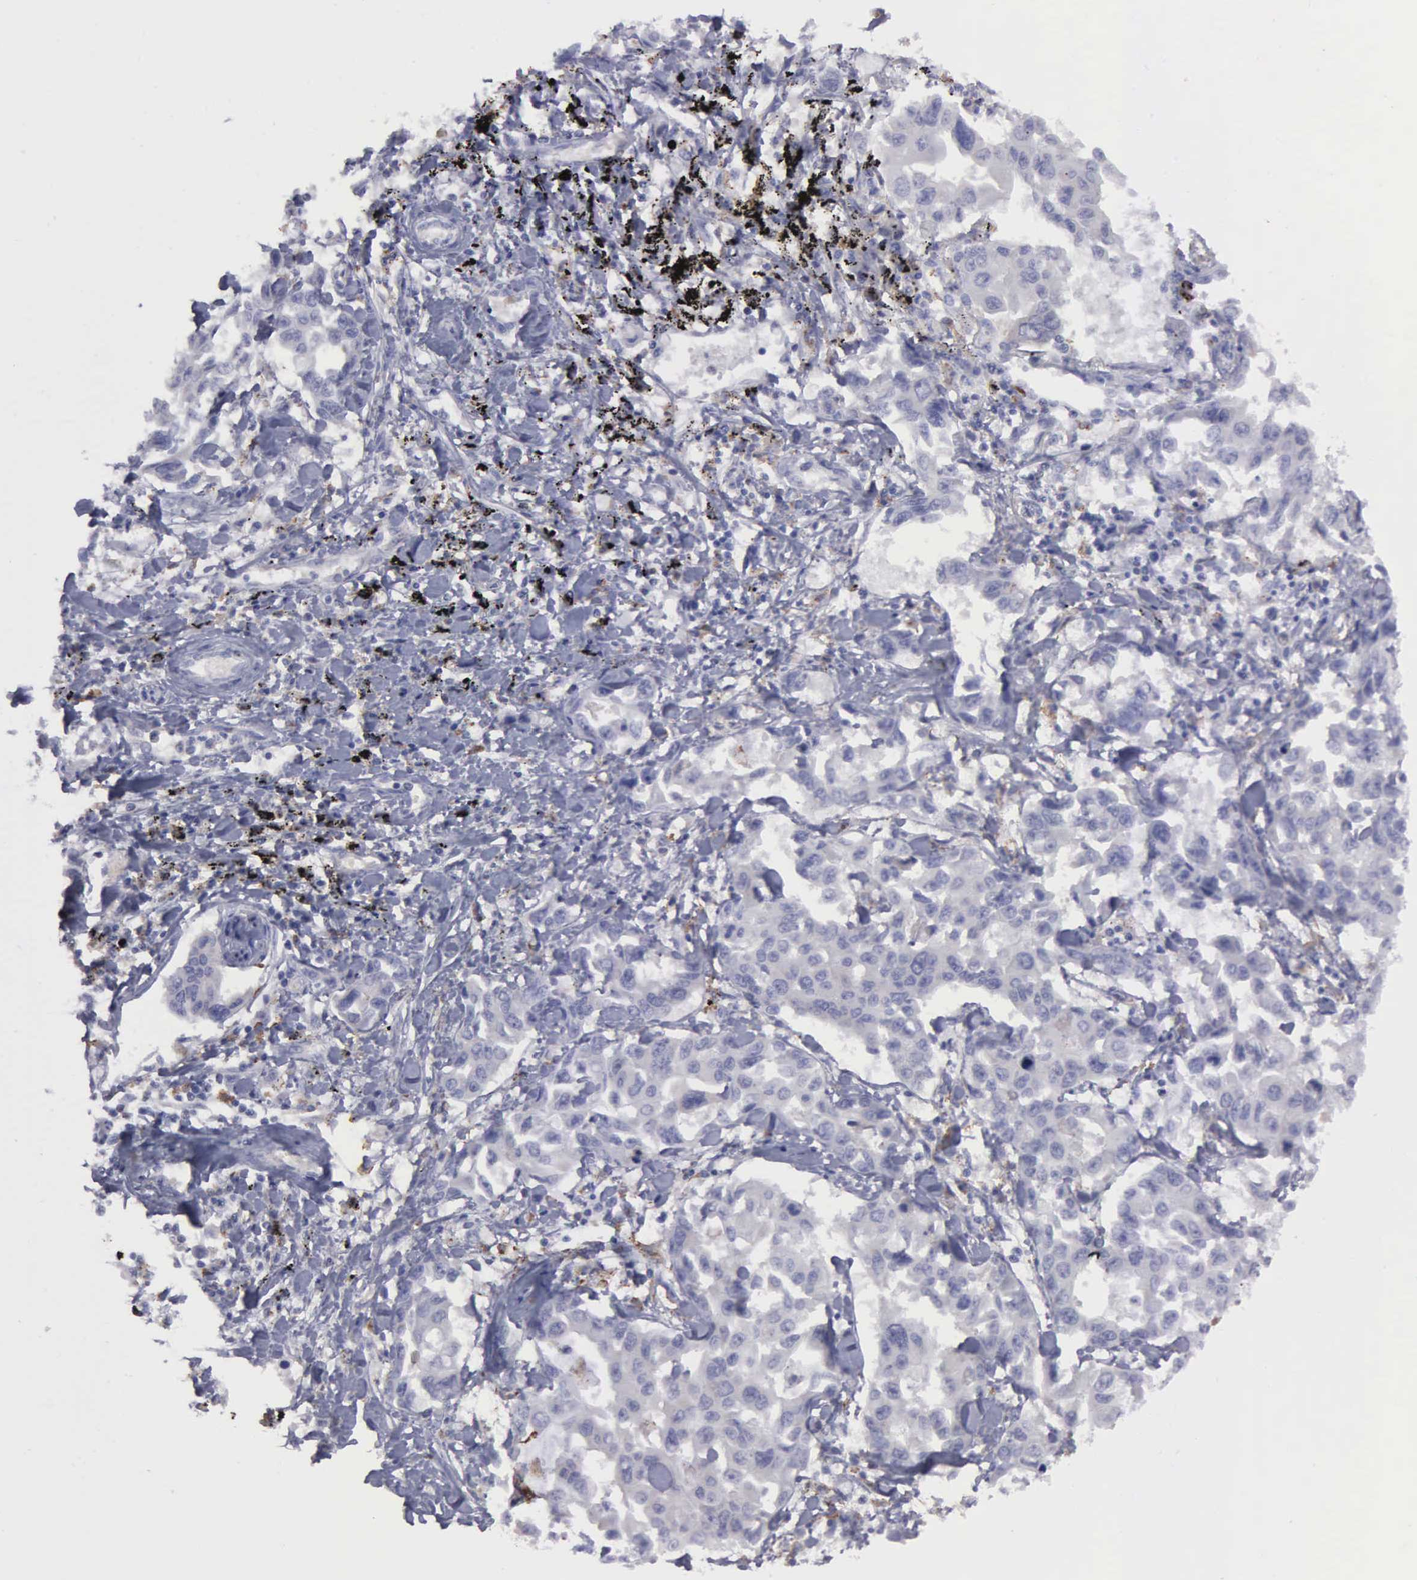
{"staining": {"intensity": "negative", "quantity": "none", "location": "none"}, "tissue": "lung cancer", "cell_type": "Tumor cells", "image_type": "cancer", "snomed": [{"axis": "morphology", "description": "Adenocarcinoma, NOS"}, {"axis": "topography", "description": "Lung"}], "caption": "Immunohistochemical staining of human adenocarcinoma (lung) demonstrates no significant positivity in tumor cells. (Immunohistochemistry (ihc), brightfield microscopy, high magnification).", "gene": "TYRP1", "patient": {"sex": "male", "age": 64}}